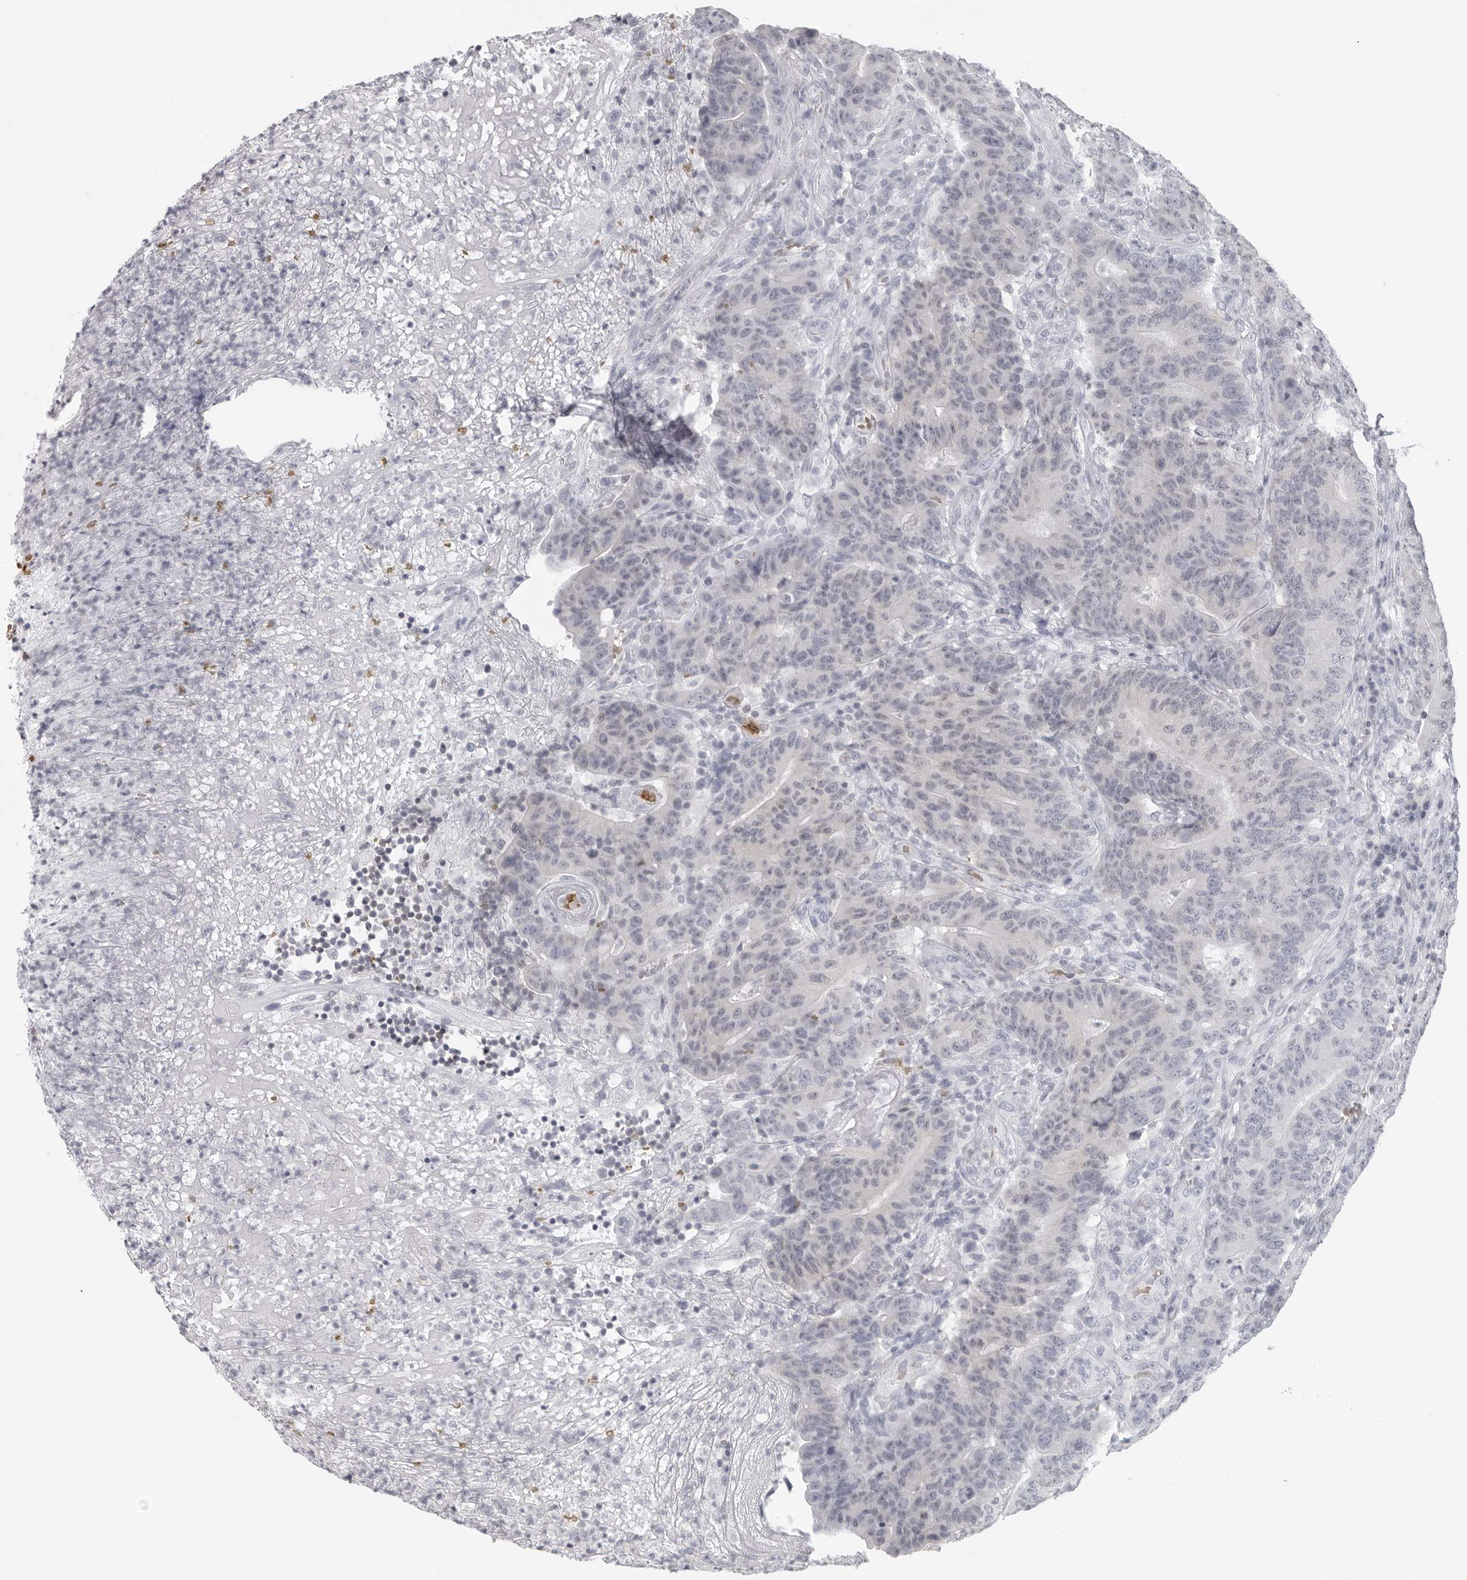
{"staining": {"intensity": "negative", "quantity": "none", "location": "none"}, "tissue": "colorectal cancer", "cell_type": "Tumor cells", "image_type": "cancer", "snomed": [{"axis": "morphology", "description": "Normal tissue, NOS"}, {"axis": "morphology", "description": "Adenocarcinoma, NOS"}, {"axis": "topography", "description": "Colon"}], "caption": "A micrograph of human colorectal adenocarcinoma is negative for staining in tumor cells.", "gene": "EPB41", "patient": {"sex": "female", "age": 75}}